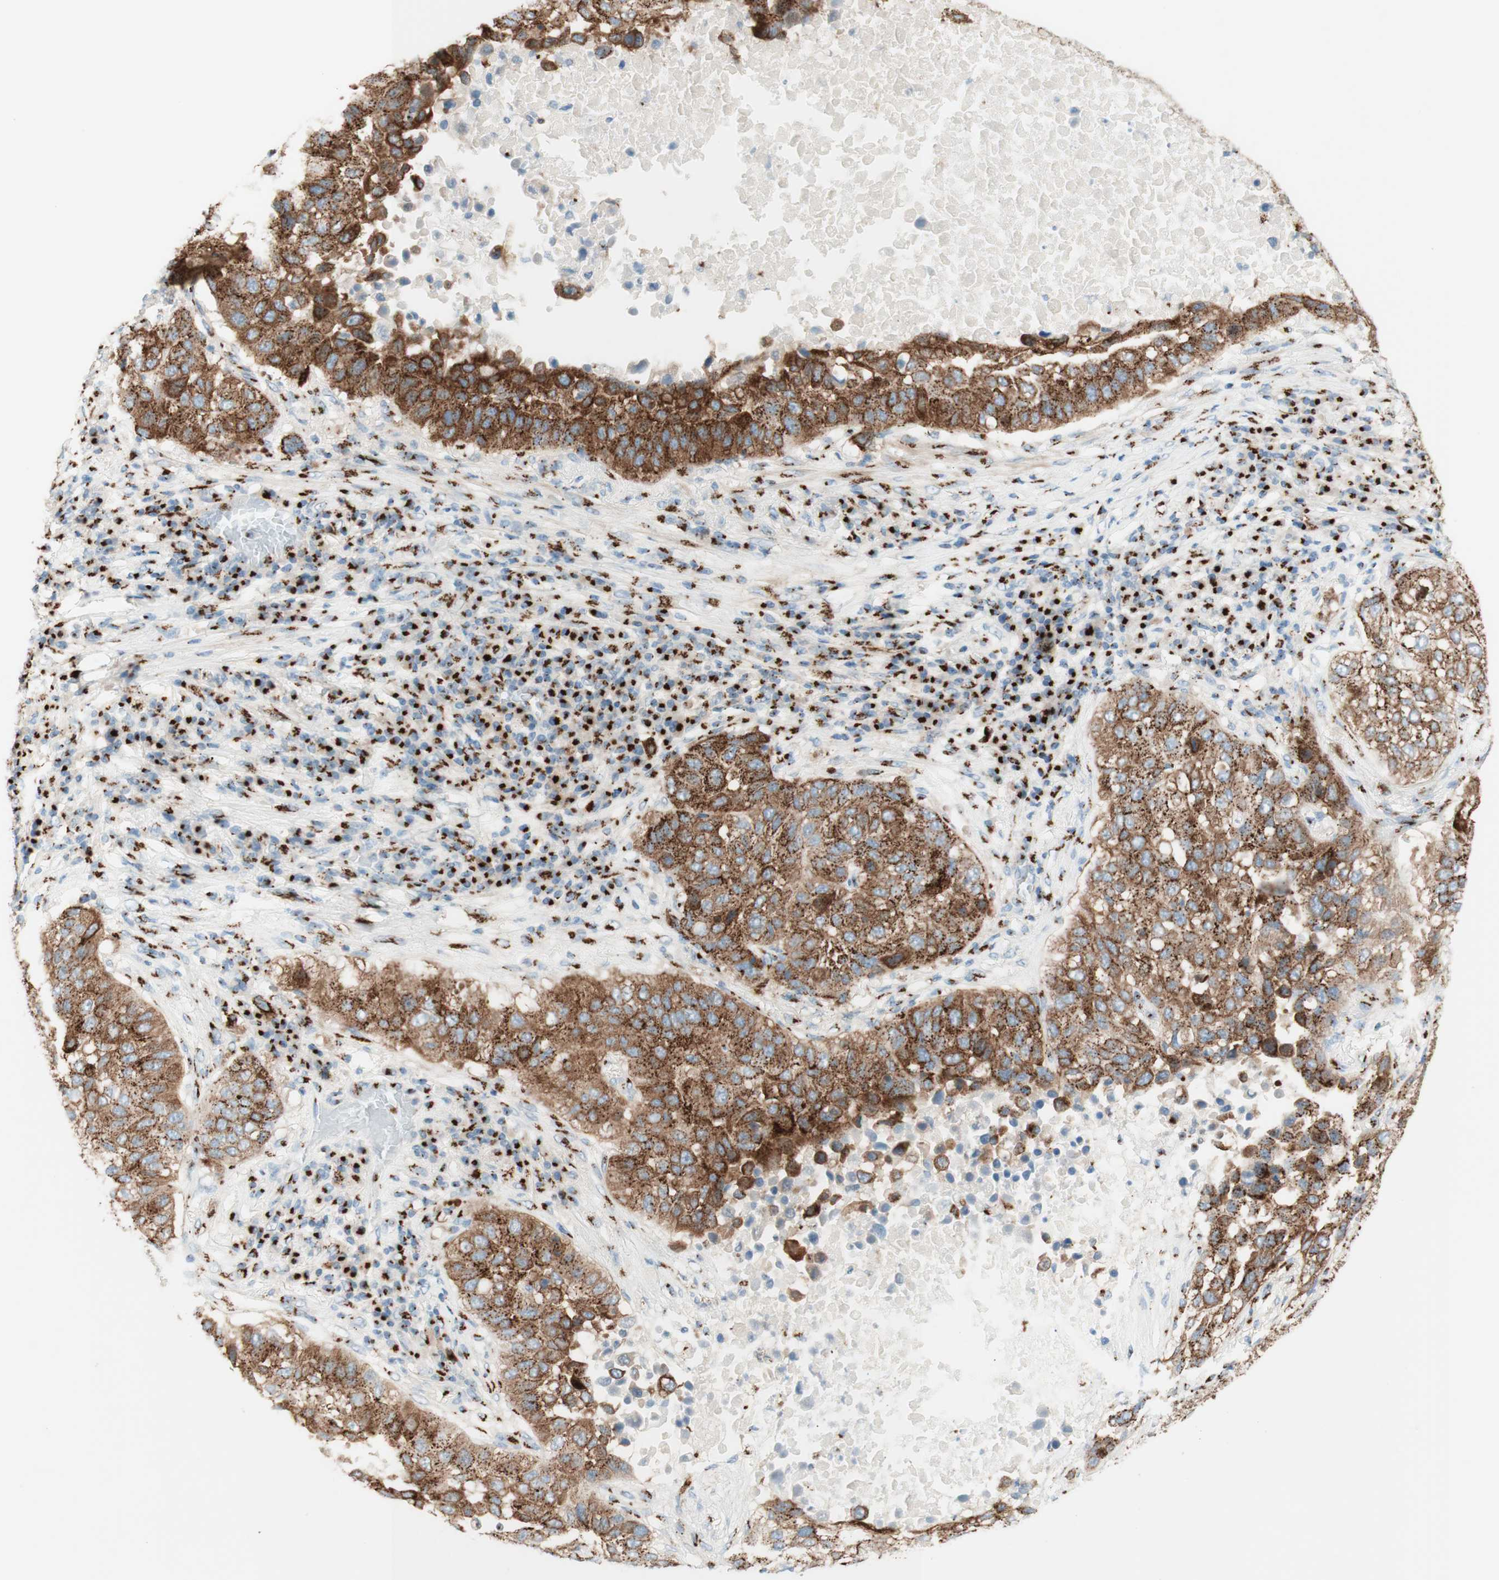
{"staining": {"intensity": "strong", "quantity": ">75%", "location": "cytoplasmic/membranous"}, "tissue": "lung cancer", "cell_type": "Tumor cells", "image_type": "cancer", "snomed": [{"axis": "morphology", "description": "Squamous cell carcinoma, NOS"}, {"axis": "topography", "description": "Lung"}], "caption": "Human squamous cell carcinoma (lung) stained with a protein marker exhibits strong staining in tumor cells.", "gene": "GOLGB1", "patient": {"sex": "male", "age": 57}}